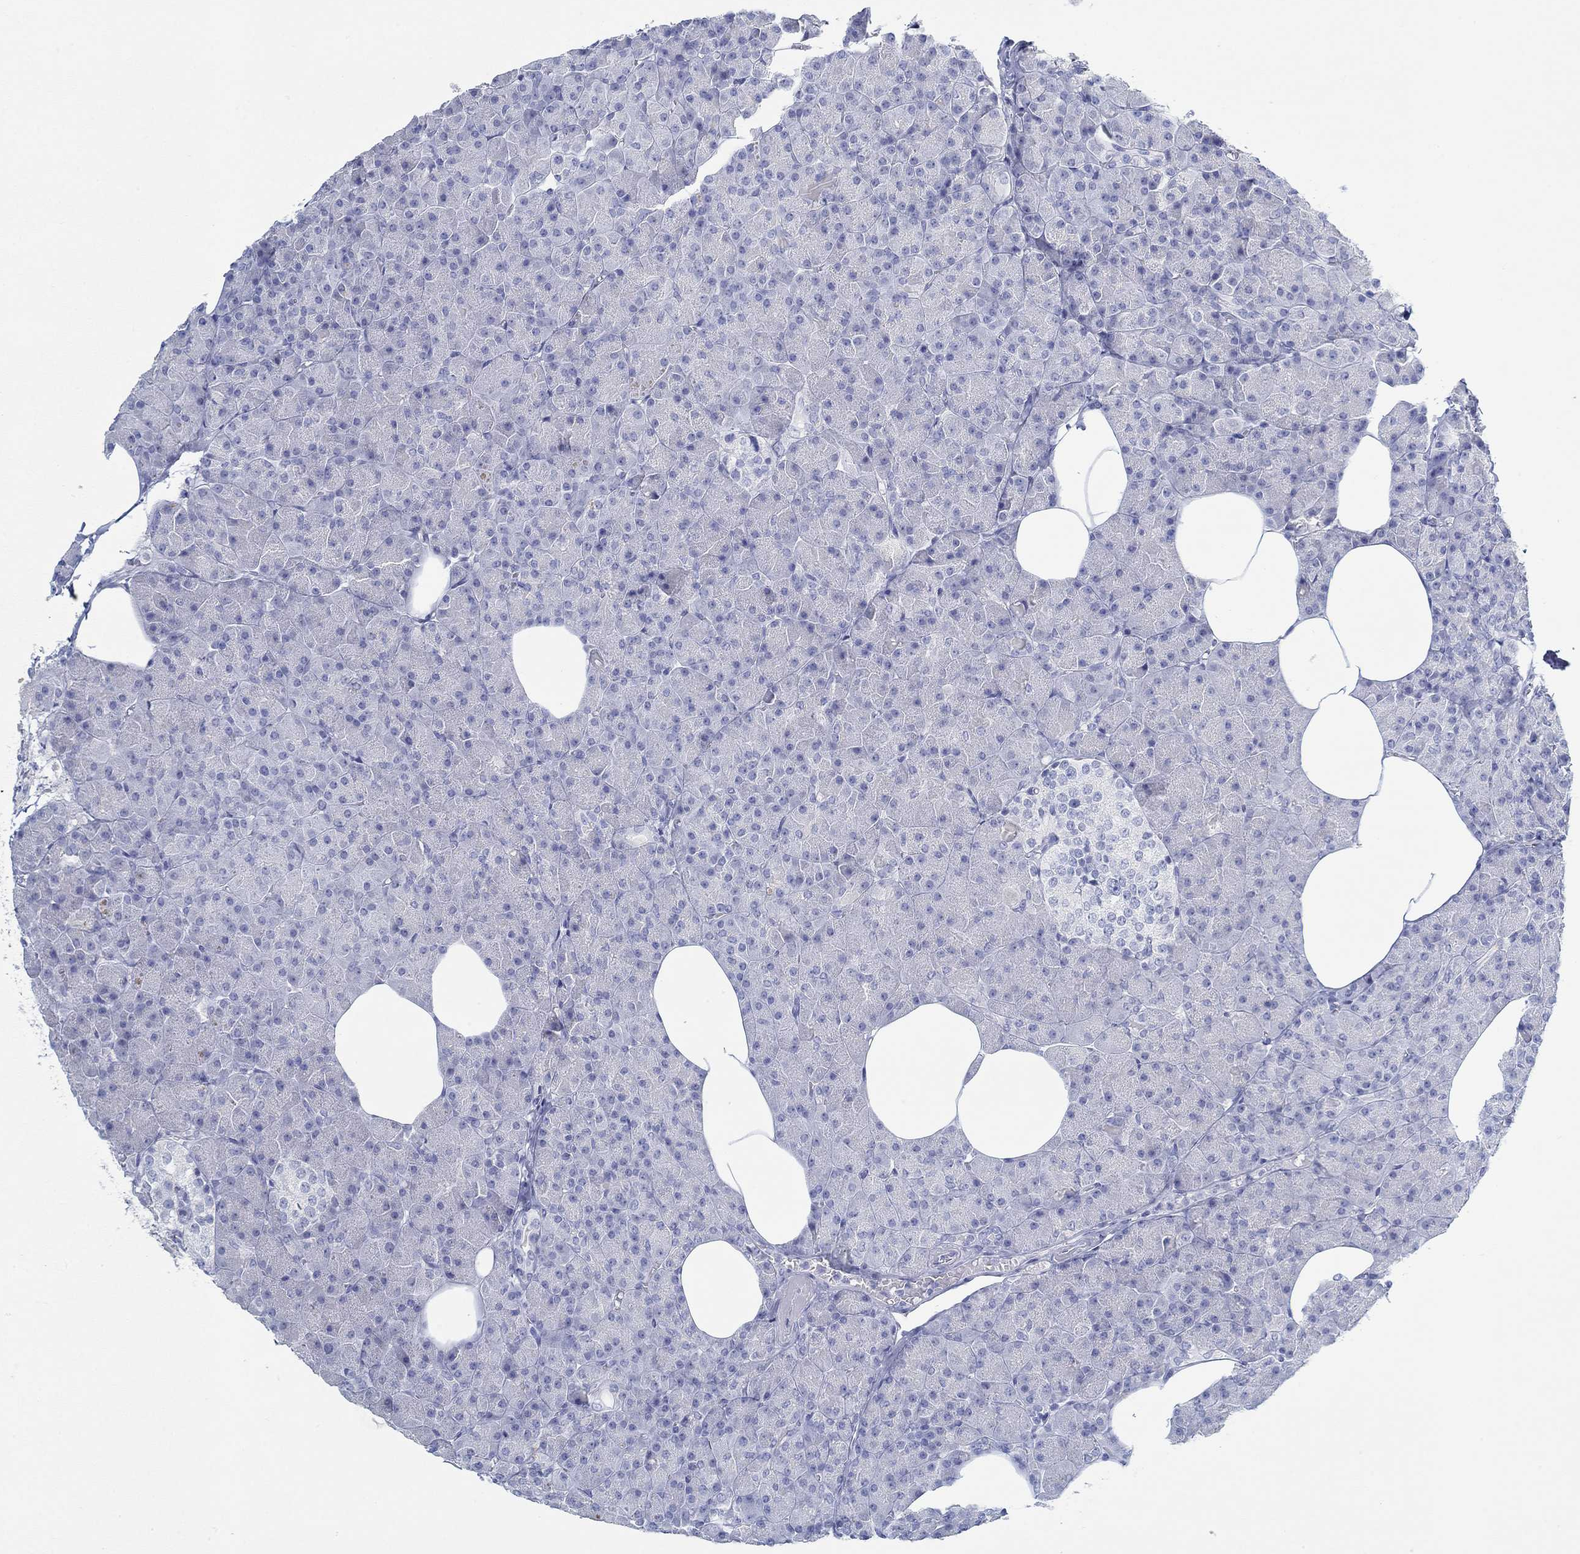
{"staining": {"intensity": "negative", "quantity": "none", "location": "none"}, "tissue": "pancreas", "cell_type": "Exocrine glandular cells", "image_type": "normal", "snomed": [{"axis": "morphology", "description": "Normal tissue, NOS"}, {"axis": "topography", "description": "Pancreas"}], "caption": "Immunohistochemistry of normal pancreas demonstrates no positivity in exocrine glandular cells. (DAB immunohistochemistry with hematoxylin counter stain).", "gene": "PAX9", "patient": {"sex": "female", "age": 45}}